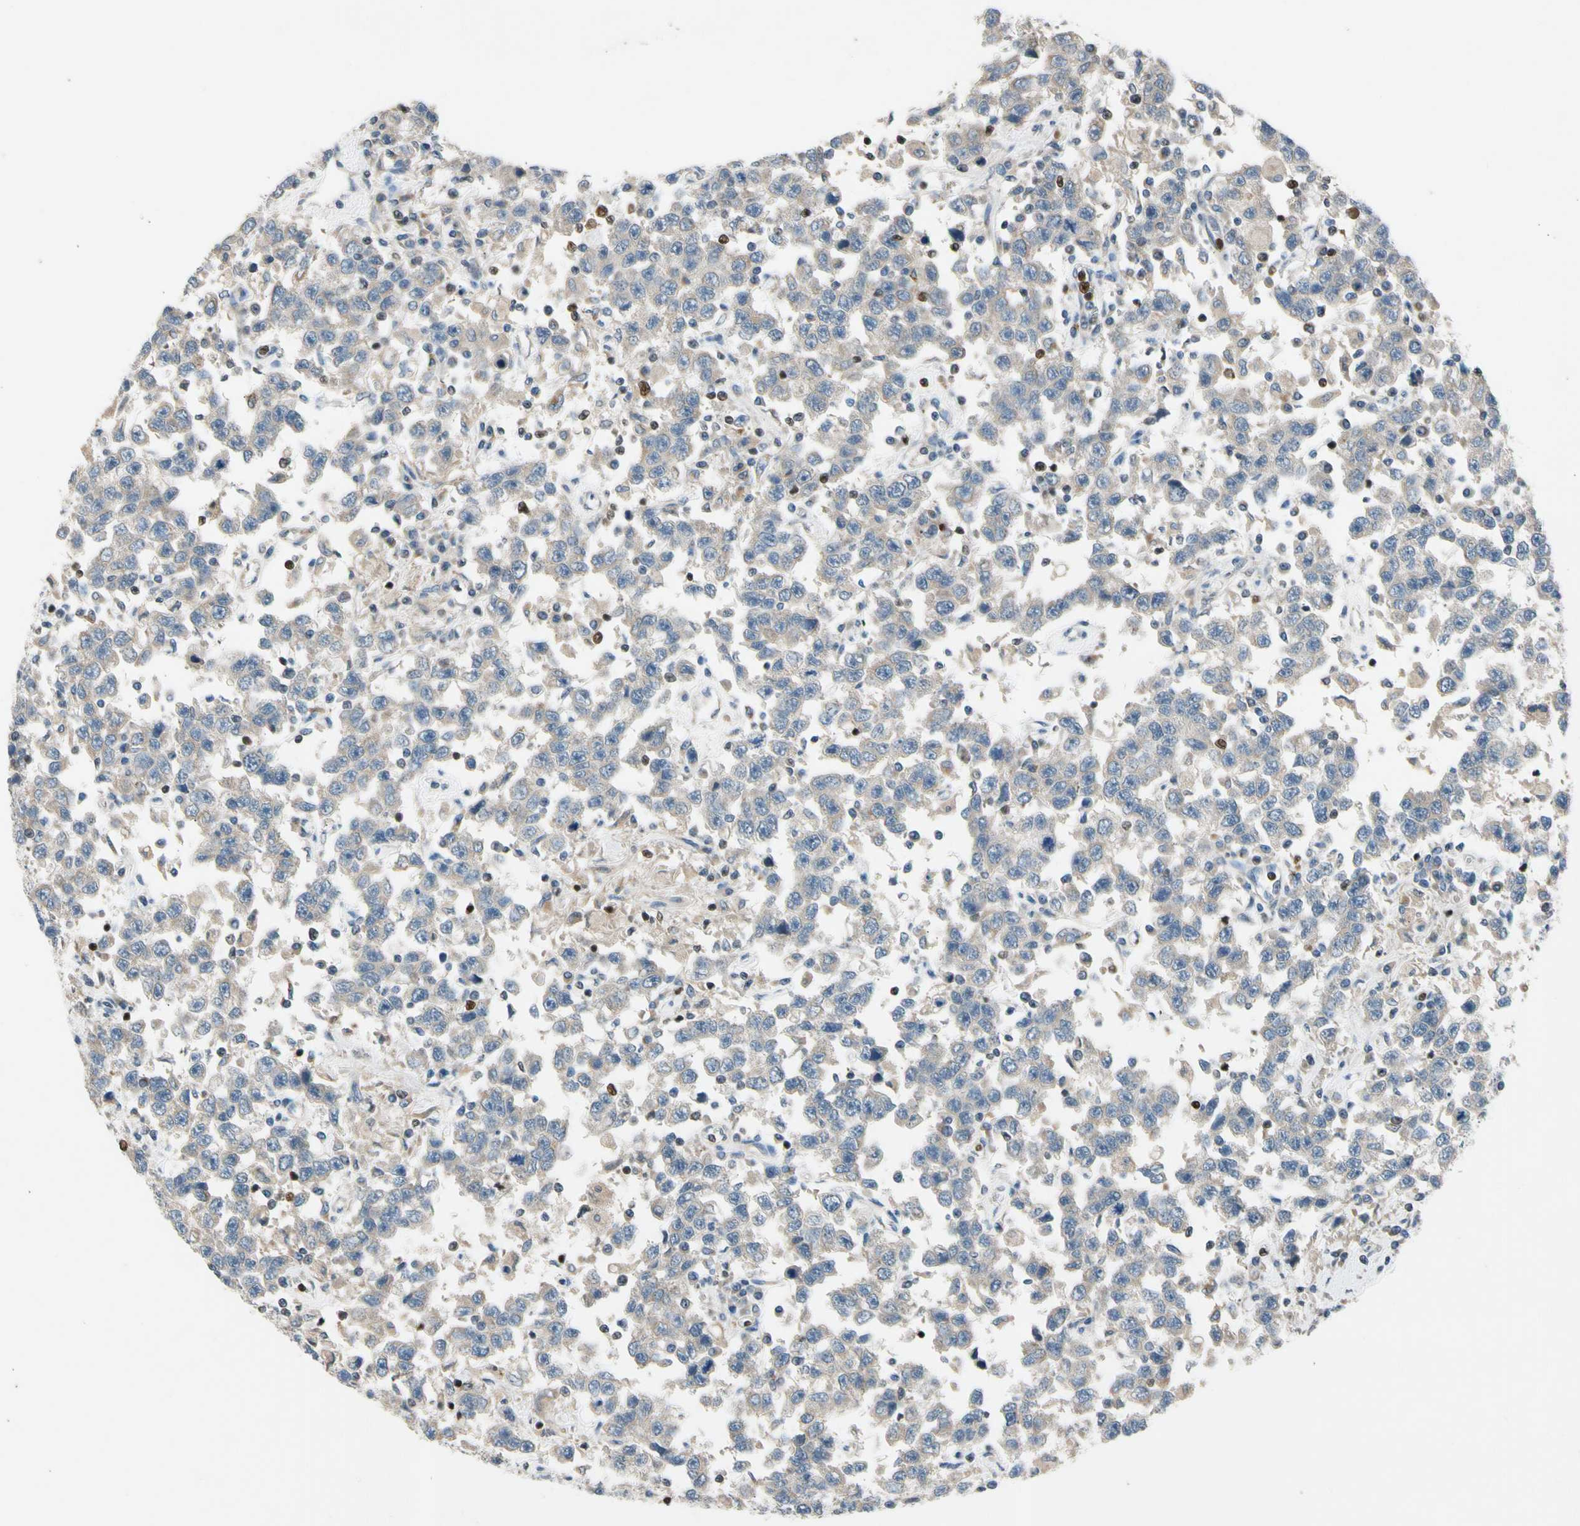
{"staining": {"intensity": "weak", "quantity": ">75%", "location": "cytoplasmic/membranous"}, "tissue": "testis cancer", "cell_type": "Tumor cells", "image_type": "cancer", "snomed": [{"axis": "morphology", "description": "Seminoma, NOS"}, {"axis": "topography", "description": "Testis"}], "caption": "This photomicrograph exhibits testis seminoma stained with immunohistochemistry to label a protein in brown. The cytoplasmic/membranous of tumor cells show weak positivity for the protein. Nuclei are counter-stained blue.", "gene": "TBX21", "patient": {"sex": "male", "age": 41}}